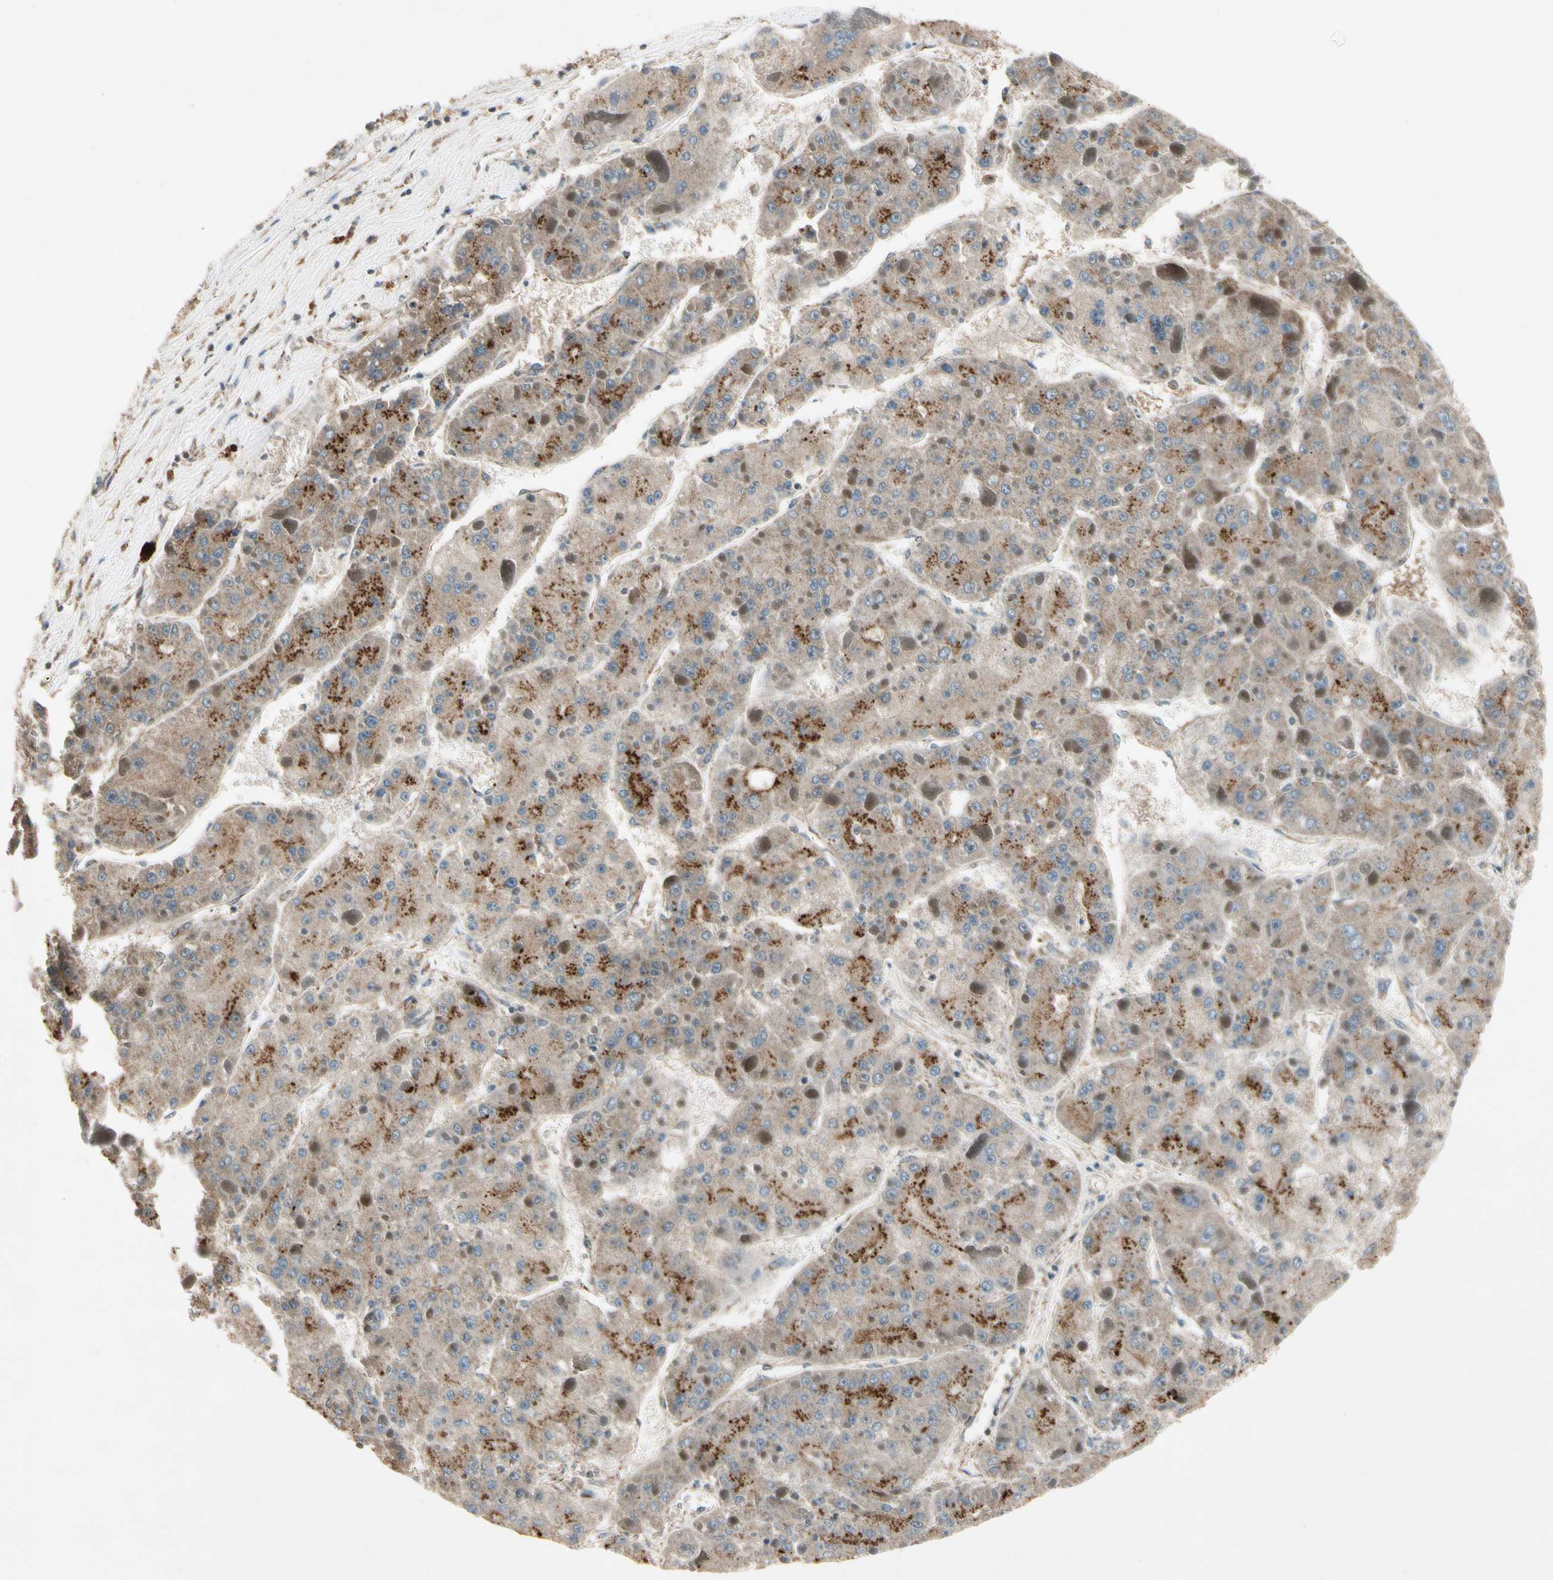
{"staining": {"intensity": "moderate", "quantity": ">75%", "location": "cytoplasmic/membranous"}, "tissue": "liver cancer", "cell_type": "Tumor cells", "image_type": "cancer", "snomed": [{"axis": "morphology", "description": "Carcinoma, Hepatocellular, NOS"}, {"axis": "topography", "description": "Liver"}], "caption": "Tumor cells display medium levels of moderate cytoplasmic/membranous positivity in about >75% of cells in human liver cancer (hepatocellular carcinoma).", "gene": "GCK", "patient": {"sex": "female", "age": 73}}